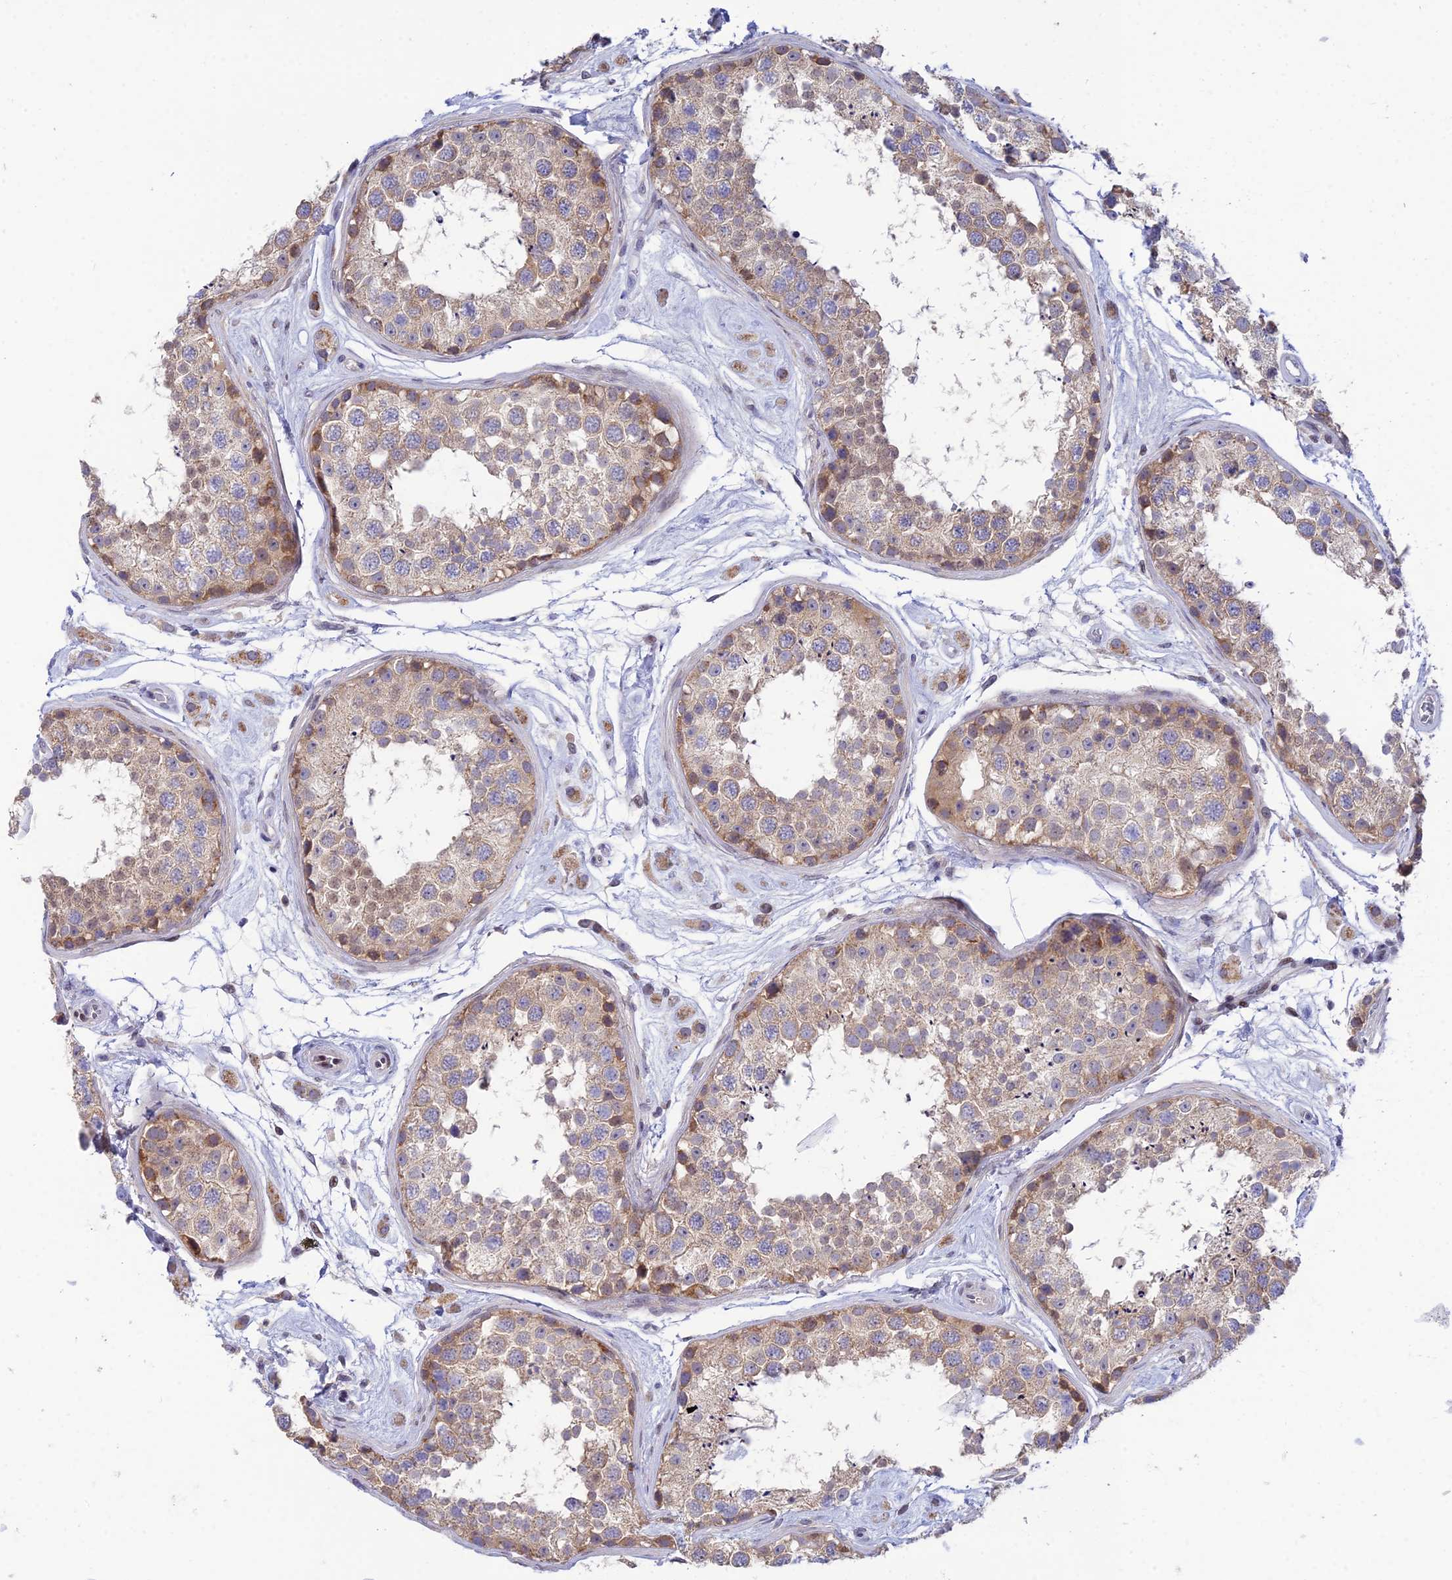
{"staining": {"intensity": "moderate", "quantity": "<25%", "location": "cytoplasmic/membranous"}, "tissue": "testis", "cell_type": "Cells in seminiferous ducts", "image_type": "normal", "snomed": [{"axis": "morphology", "description": "Normal tissue, NOS"}, {"axis": "topography", "description": "Testis"}], "caption": "A high-resolution micrograph shows immunohistochemistry (IHC) staining of unremarkable testis, which displays moderate cytoplasmic/membranous expression in approximately <25% of cells in seminiferous ducts. (DAB IHC, brown staining for protein, blue staining for nuclei).", "gene": "ELOA2", "patient": {"sex": "male", "age": 25}}